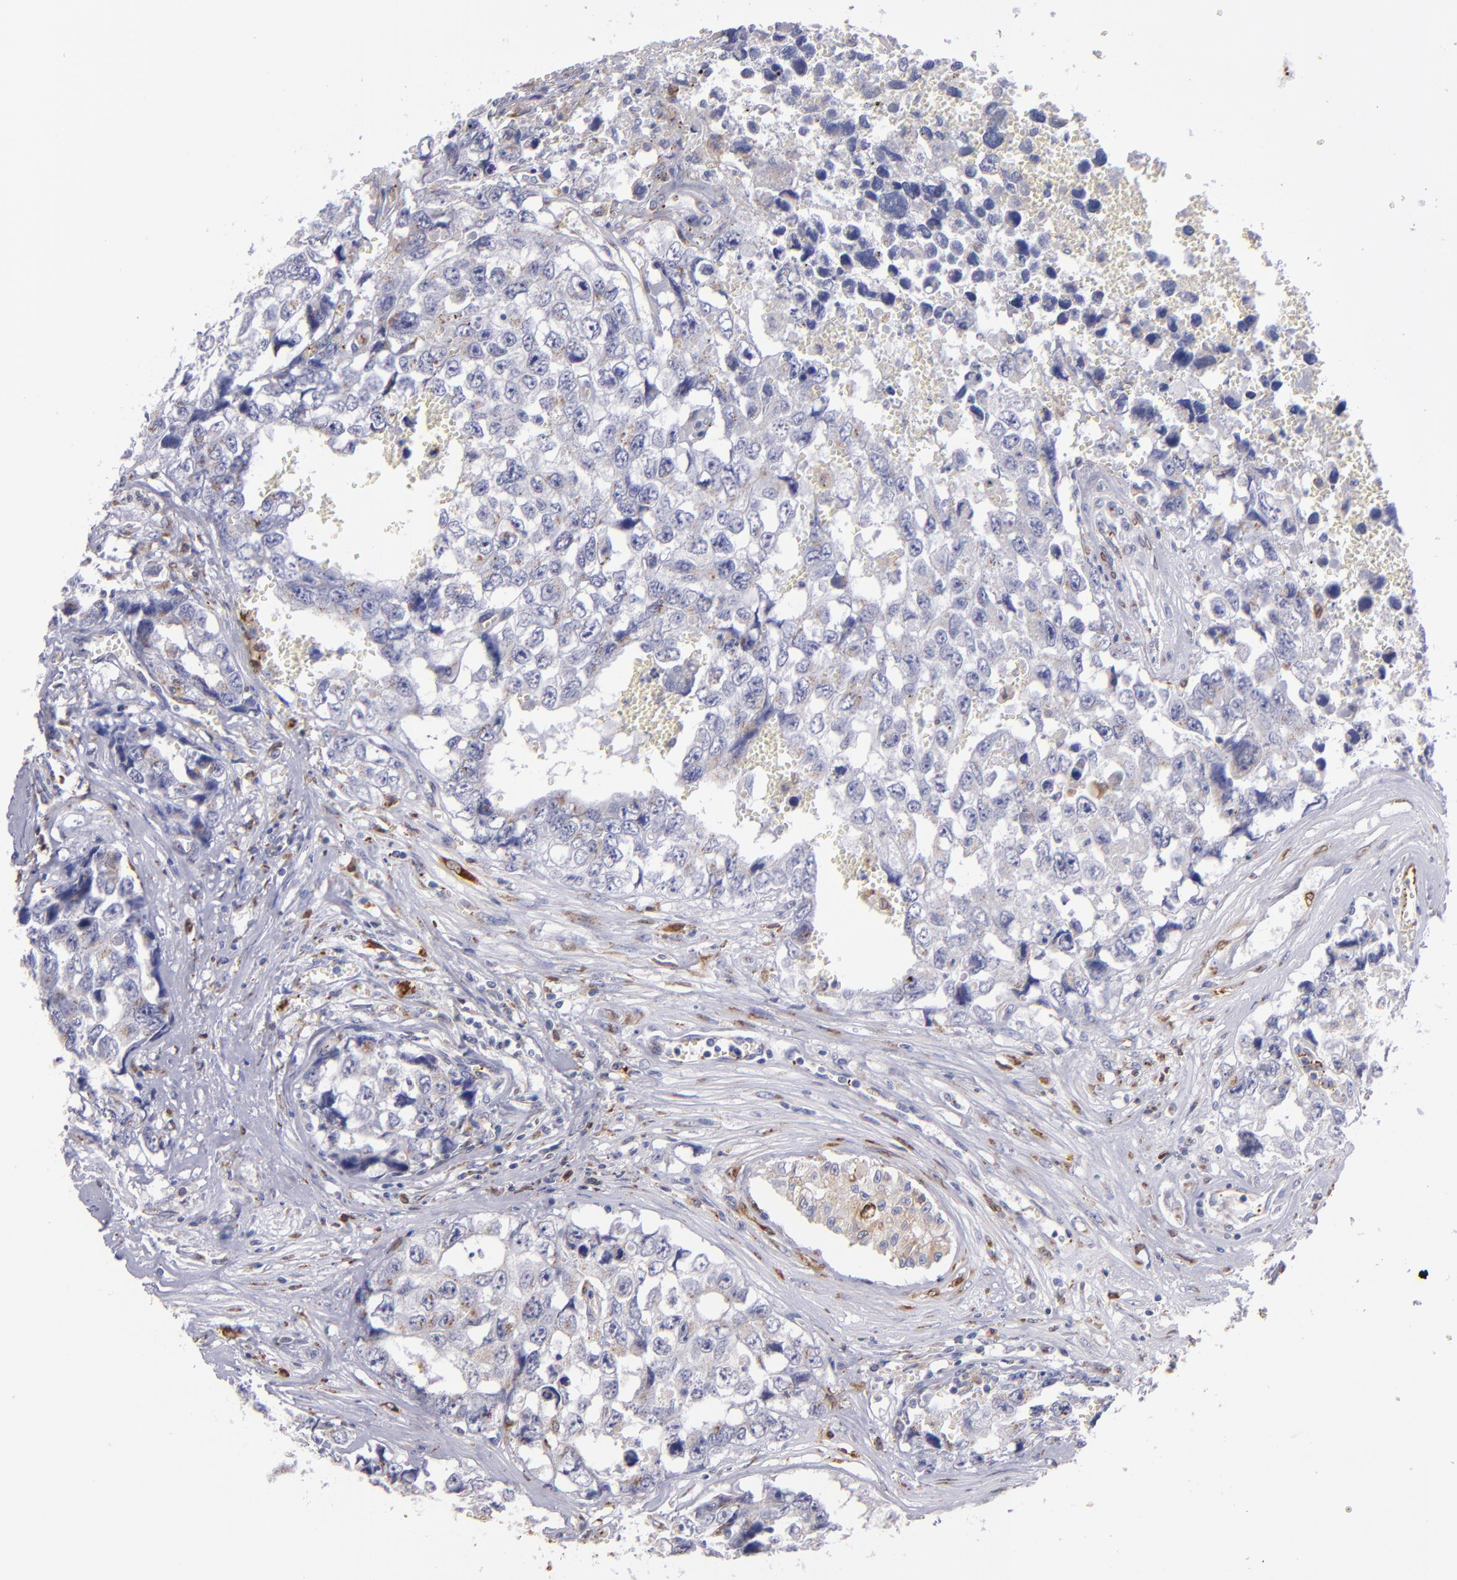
{"staining": {"intensity": "weak", "quantity": "<25%", "location": "cytoplasmic/membranous"}, "tissue": "testis cancer", "cell_type": "Tumor cells", "image_type": "cancer", "snomed": [{"axis": "morphology", "description": "Carcinoma, Embryonal, NOS"}, {"axis": "topography", "description": "Testis"}], "caption": "A micrograph of human testis cancer (embryonal carcinoma) is negative for staining in tumor cells.", "gene": "PTGS1", "patient": {"sex": "male", "age": 31}}